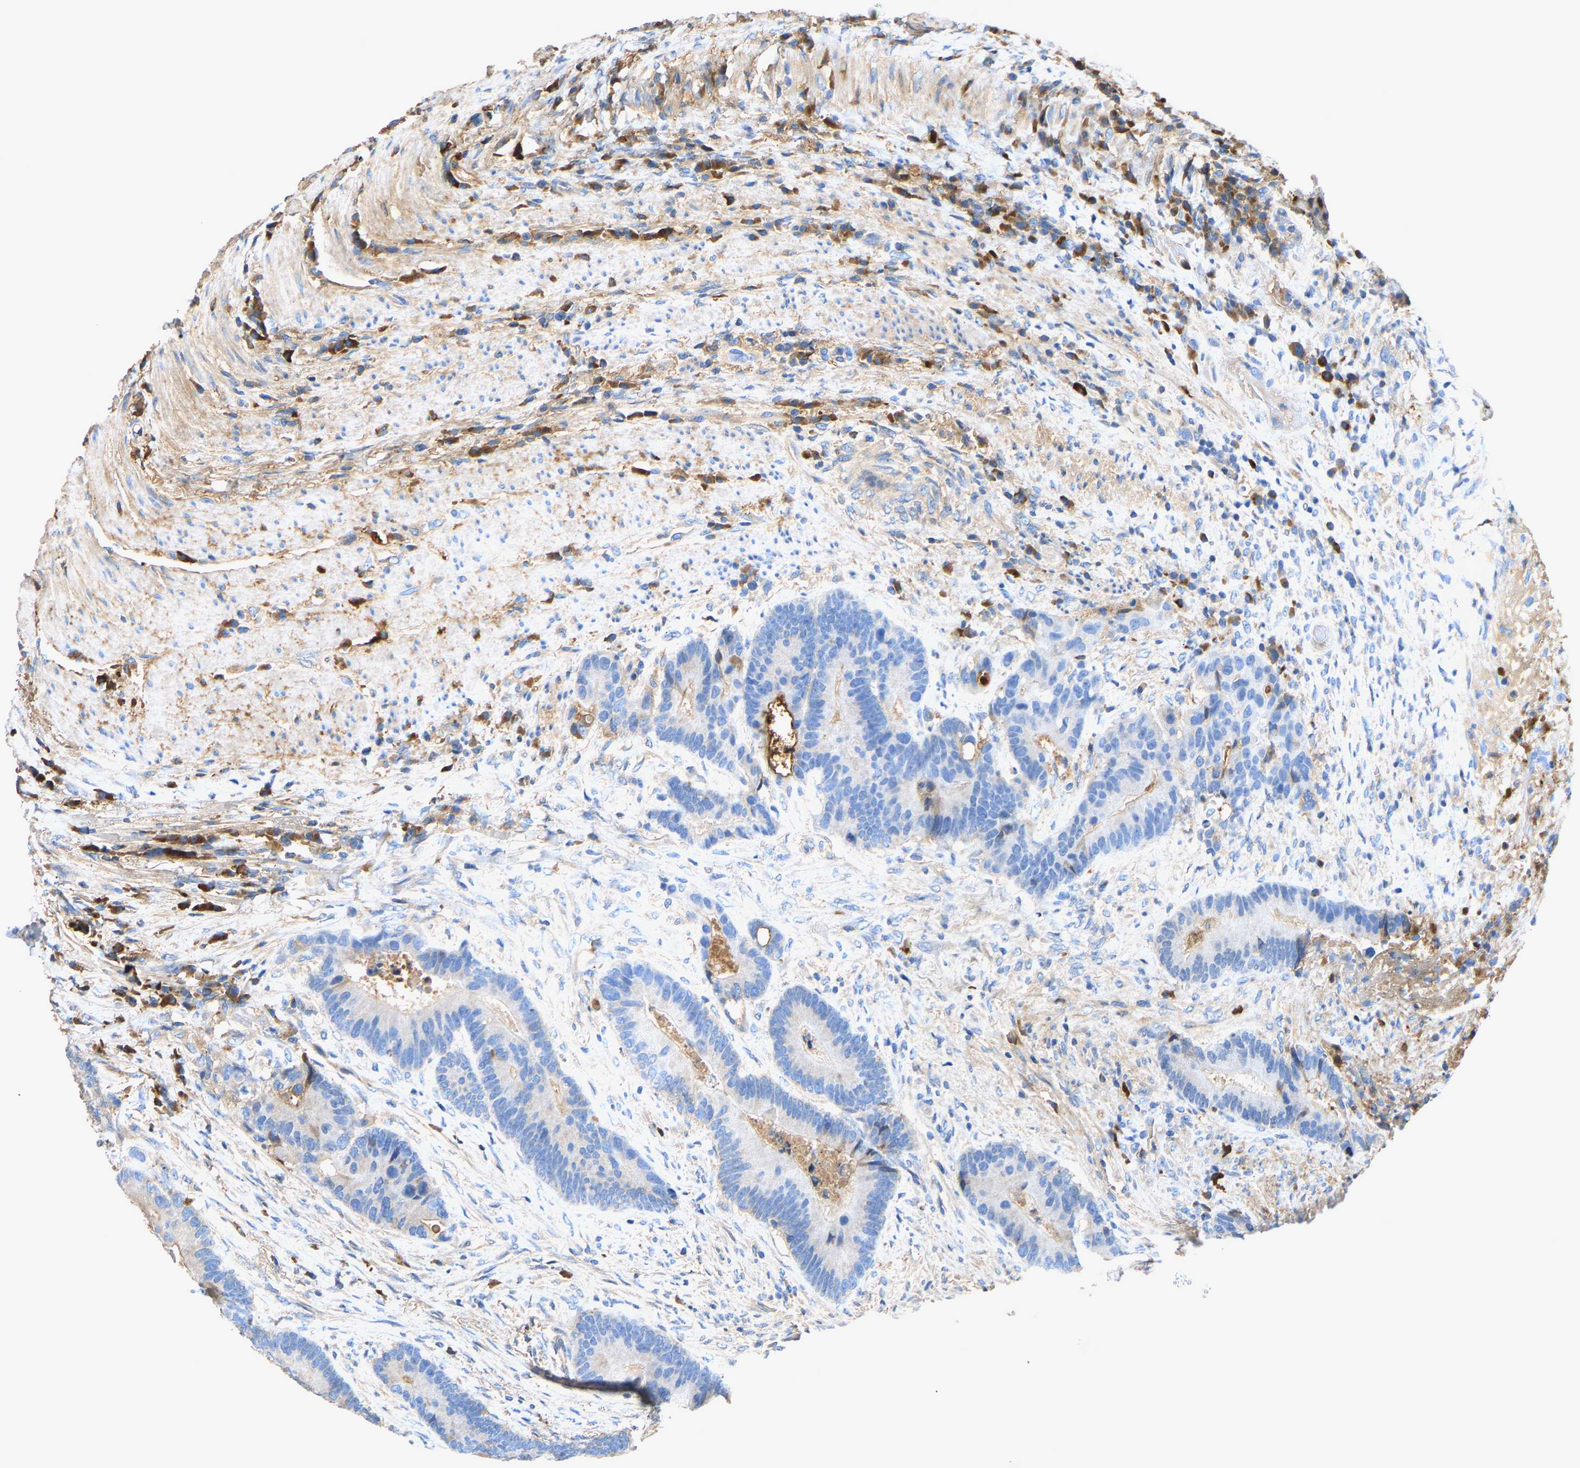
{"staining": {"intensity": "moderate", "quantity": "<25%", "location": "cytoplasmic/membranous"}, "tissue": "colorectal cancer", "cell_type": "Tumor cells", "image_type": "cancer", "snomed": [{"axis": "morphology", "description": "Adenocarcinoma, NOS"}, {"axis": "topography", "description": "Rectum"}], "caption": "Immunohistochemistry (IHC) of colorectal cancer demonstrates low levels of moderate cytoplasmic/membranous positivity in approximately <25% of tumor cells.", "gene": "STC1", "patient": {"sex": "female", "age": 89}}